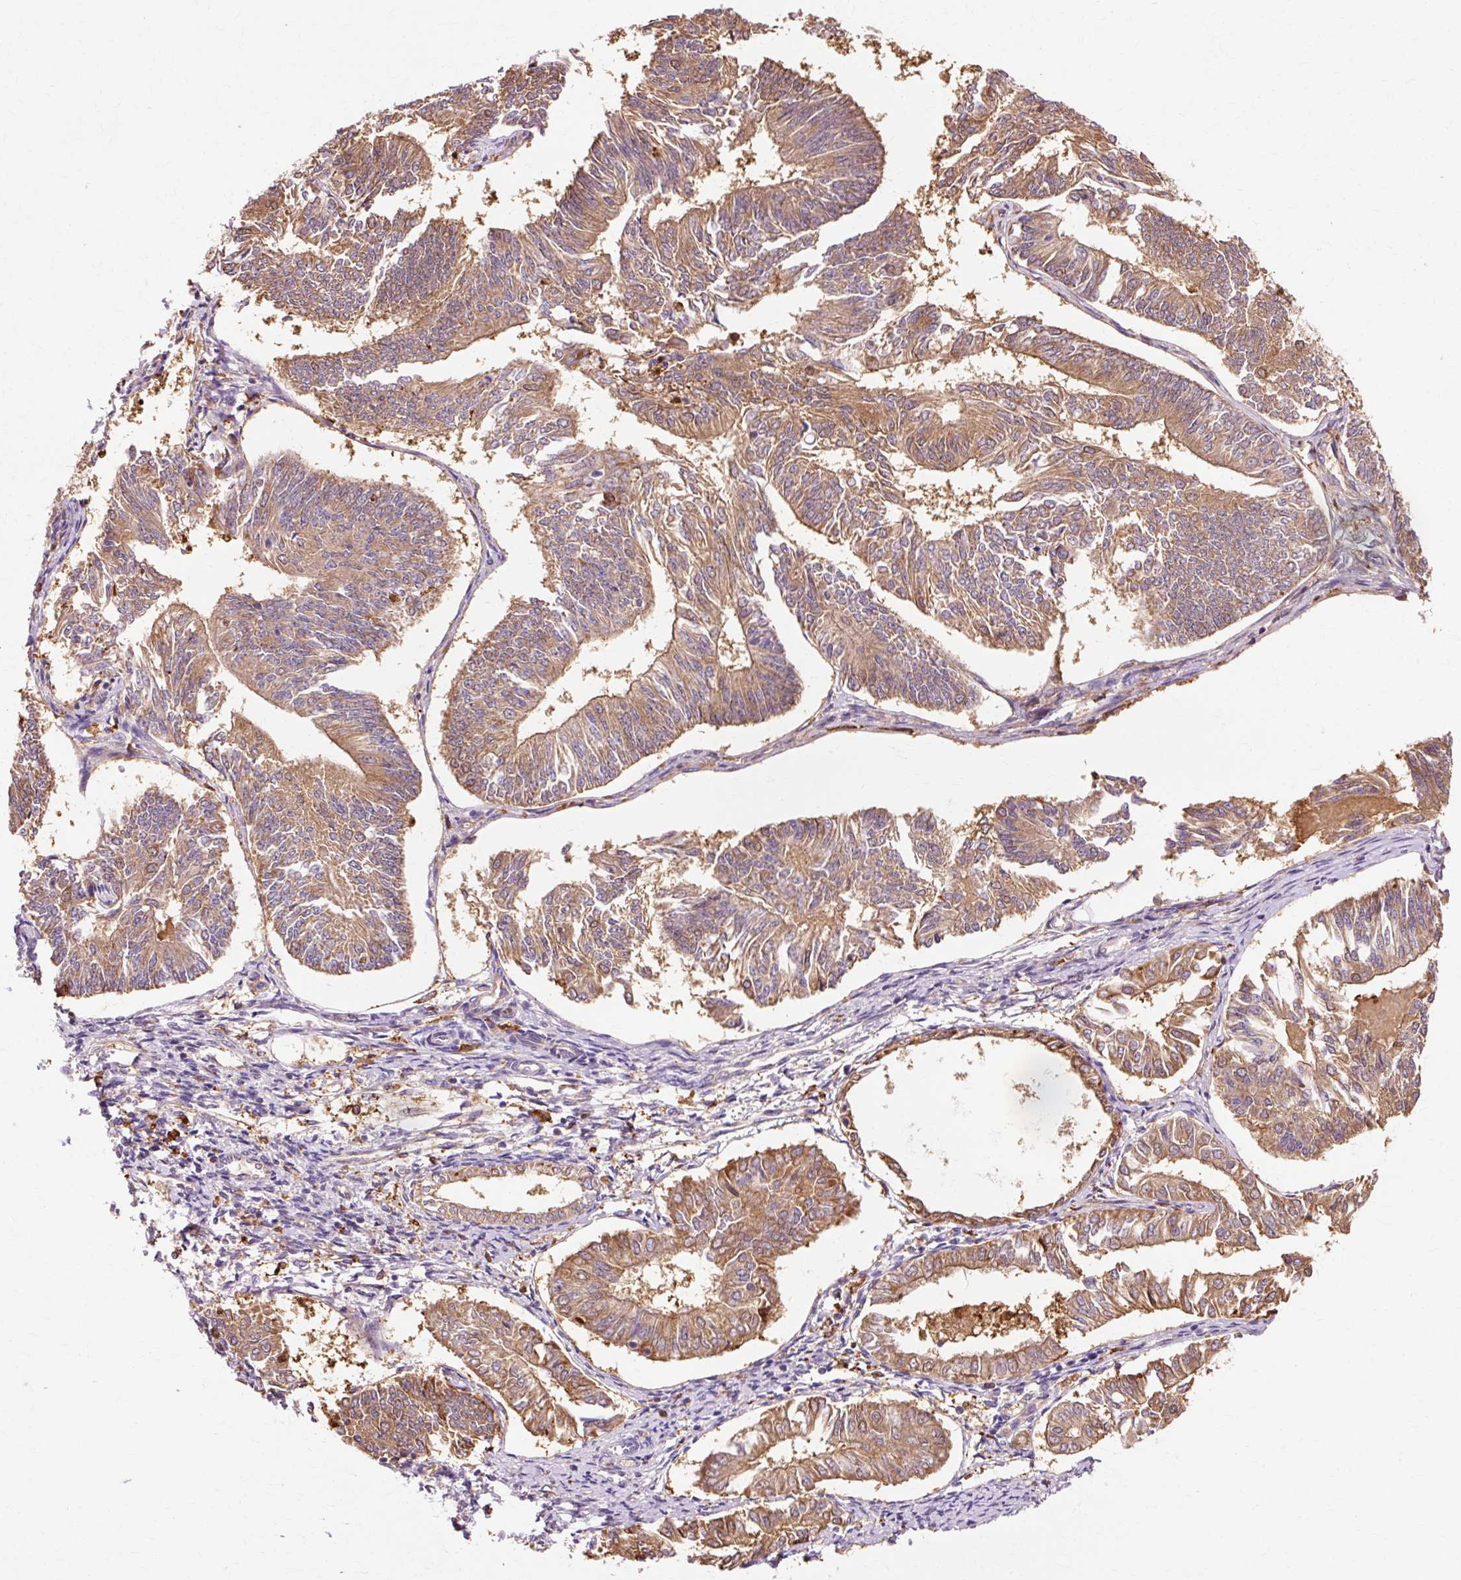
{"staining": {"intensity": "moderate", "quantity": ">75%", "location": "cytoplasmic/membranous"}, "tissue": "endometrial cancer", "cell_type": "Tumor cells", "image_type": "cancer", "snomed": [{"axis": "morphology", "description": "Adenocarcinoma, NOS"}, {"axis": "topography", "description": "Endometrium"}], "caption": "Immunohistochemical staining of adenocarcinoma (endometrial) reveals medium levels of moderate cytoplasmic/membranous positivity in about >75% of tumor cells.", "gene": "GPX1", "patient": {"sex": "female", "age": 58}}